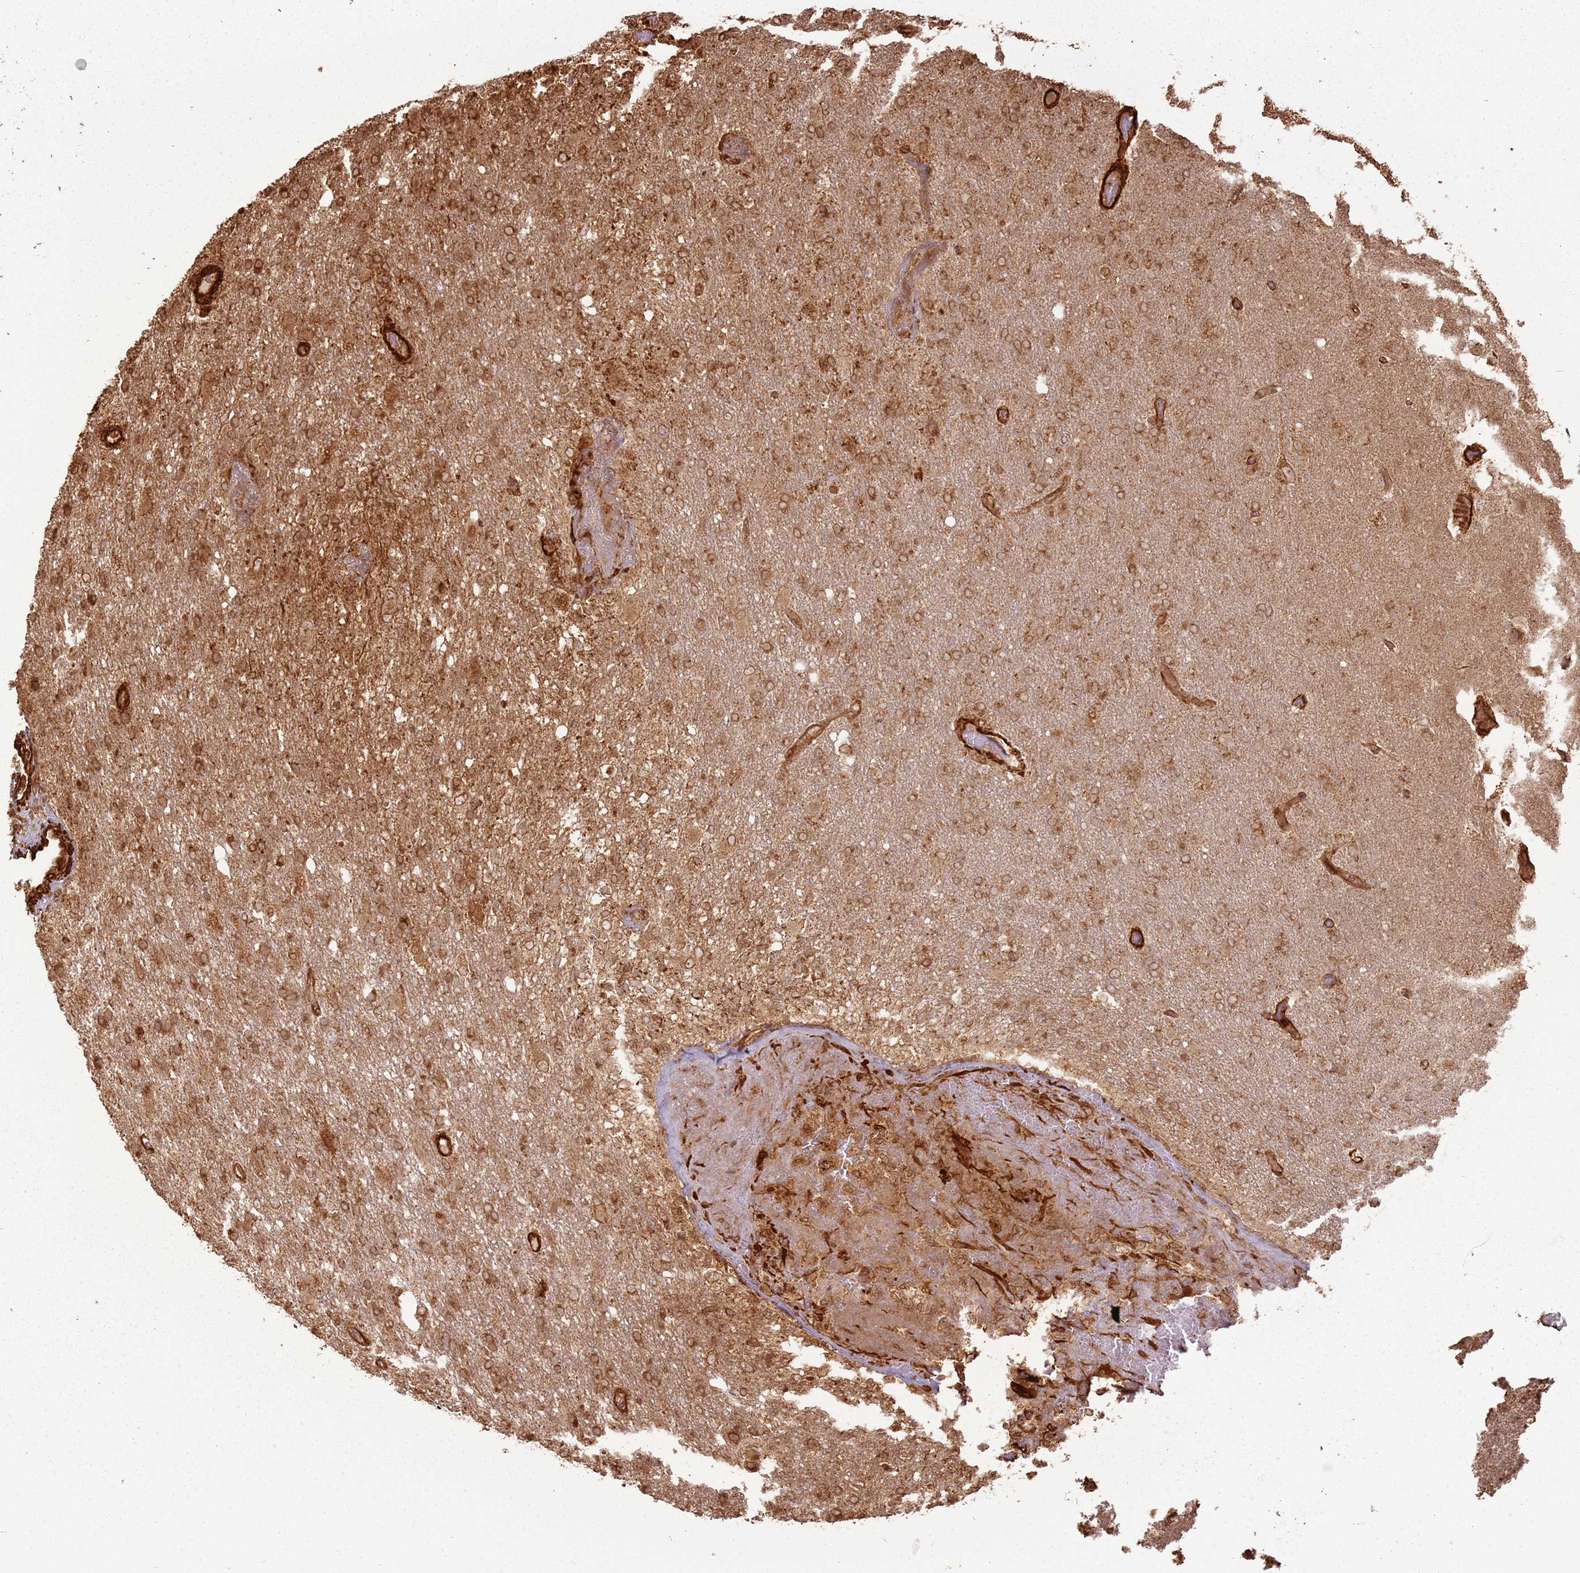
{"staining": {"intensity": "moderate", "quantity": ">75%", "location": "cytoplasmic/membranous"}, "tissue": "glioma", "cell_type": "Tumor cells", "image_type": "cancer", "snomed": [{"axis": "morphology", "description": "Glioma, malignant, High grade"}, {"axis": "topography", "description": "Brain"}], "caption": "Tumor cells show moderate cytoplasmic/membranous positivity in about >75% of cells in glioma.", "gene": "DDX59", "patient": {"sex": "female", "age": 74}}